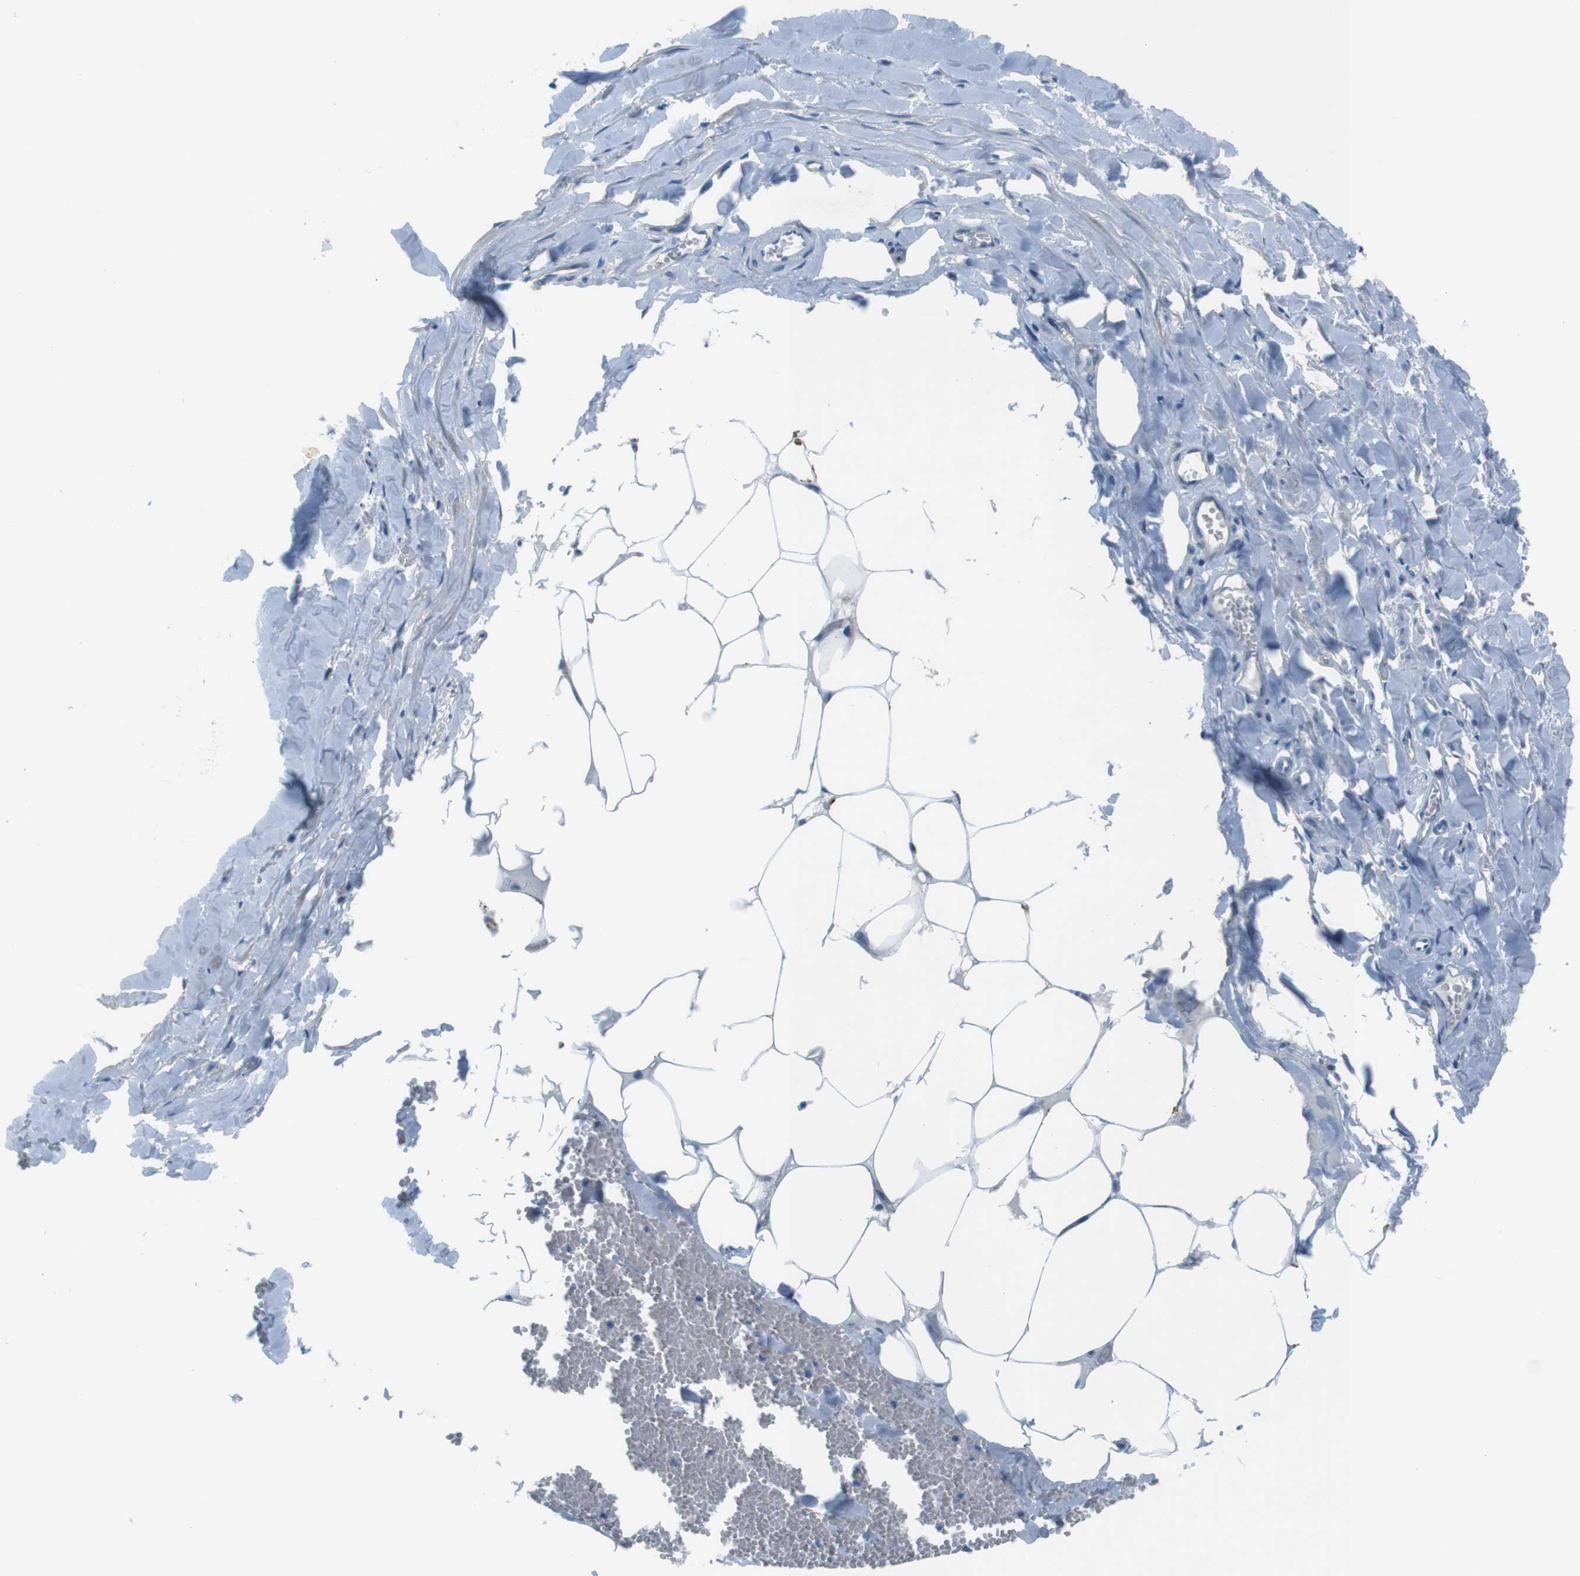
{"staining": {"intensity": "negative", "quantity": "none", "location": "none"}, "tissue": "adipose tissue", "cell_type": "Adipocytes", "image_type": "normal", "snomed": [{"axis": "morphology", "description": "Normal tissue, NOS"}, {"axis": "topography", "description": "Adipose tissue"}, {"axis": "topography", "description": "Peripheral nerve tissue"}], "caption": "DAB (3,3'-diaminobenzidine) immunohistochemical staining of benign adipose tissue reveals no significant staining in adipocytes.", "gene": "TULP3", "patient": {"sex": "male", "age": 52}}